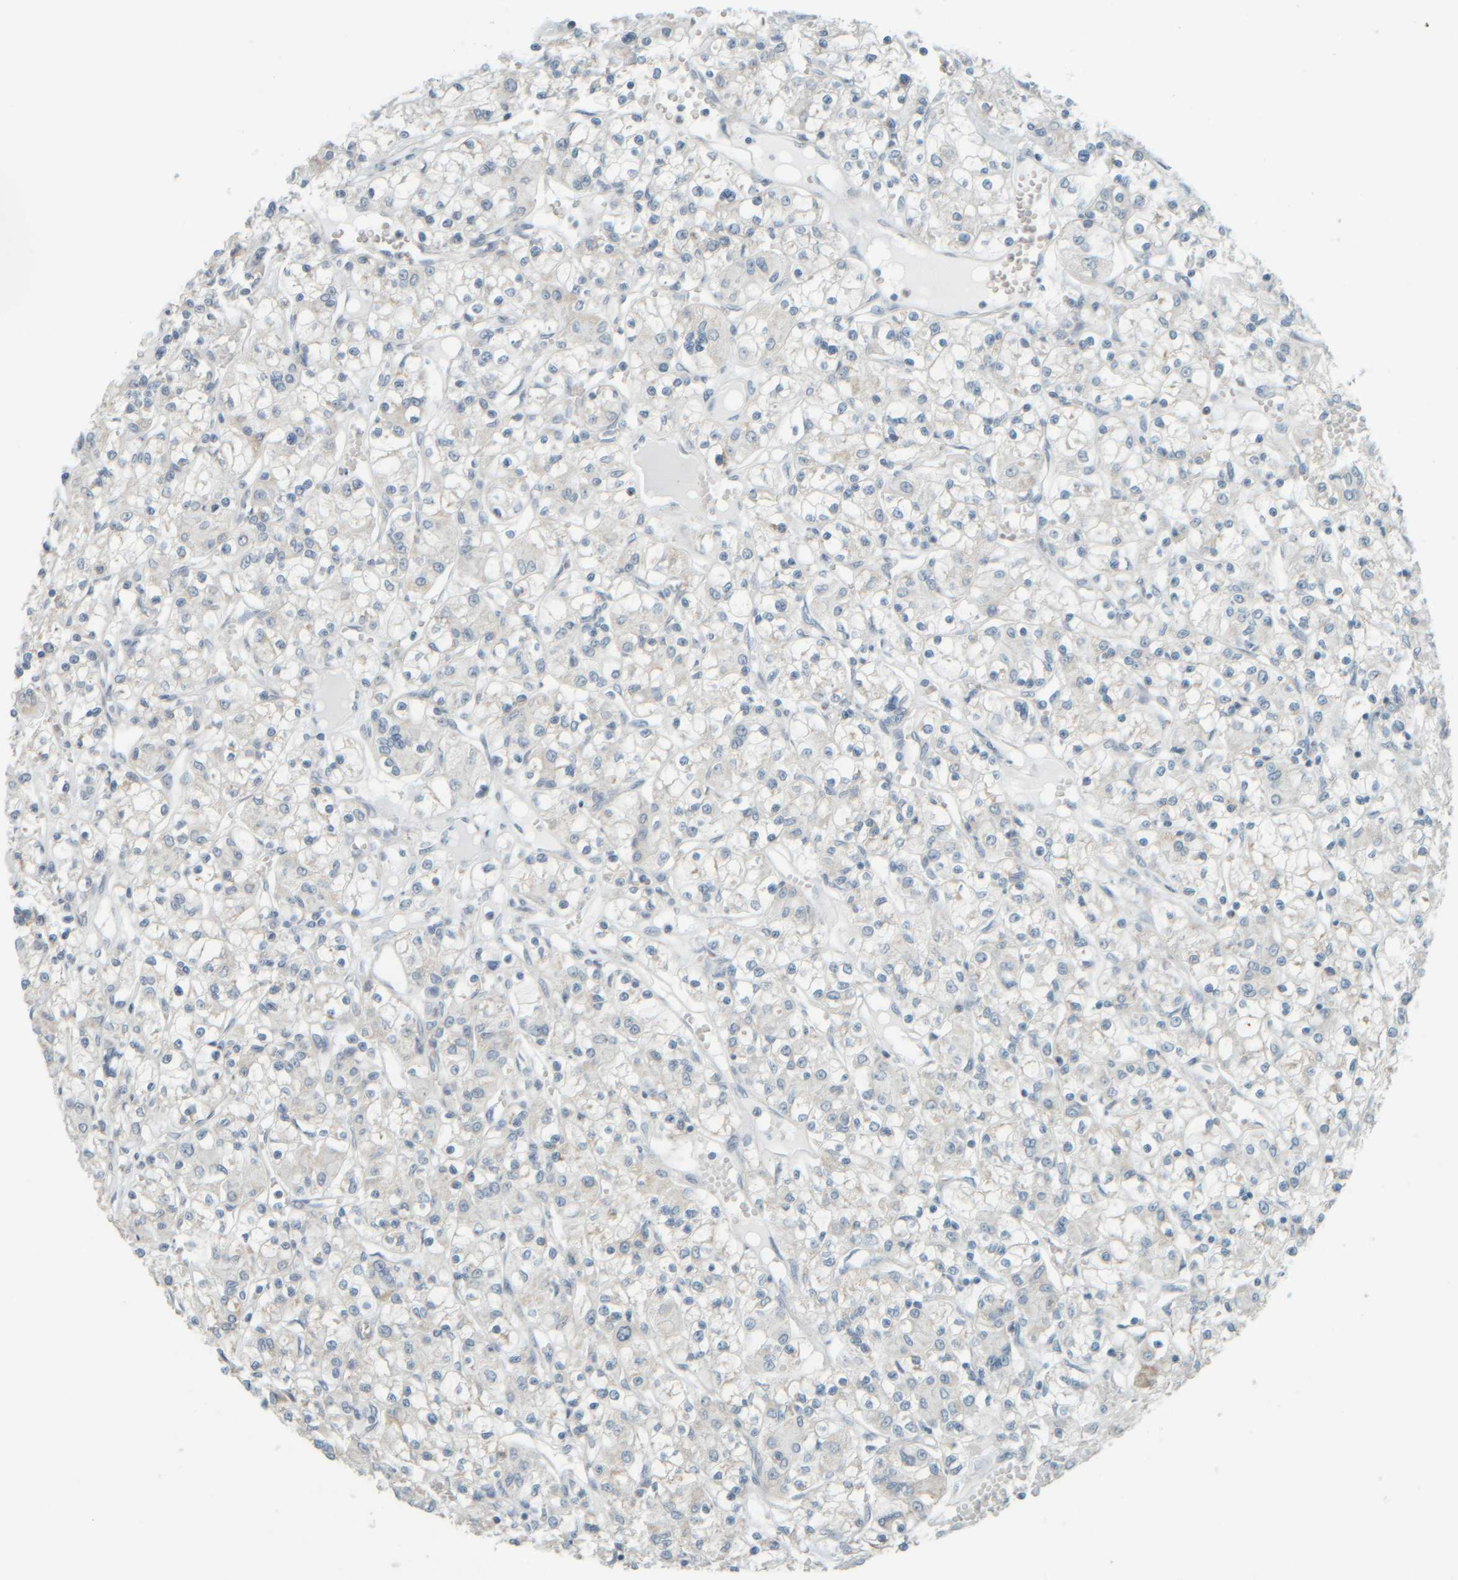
{"staining": {"intensity": "negative", "quantity": "none", "location": "none"}, "tissue": "renal cancer", "cell_type": "Tumor cells", "image_type": "cancer", "snomed": [{"axis": "morphology", "description": "Adenocarcinoma, NOS"}, {"axis": "topography", "description": "Kidney"}], "caption": "An immunohistochemistry (IHC) micrograph of adenocarcinoma (renal) is shown. There is no staining in tumor cells of adenocarcinoma (renal).", "gene": "PTGES3L-AARSD1", "patient": {"sex": "female", "age": 59}}